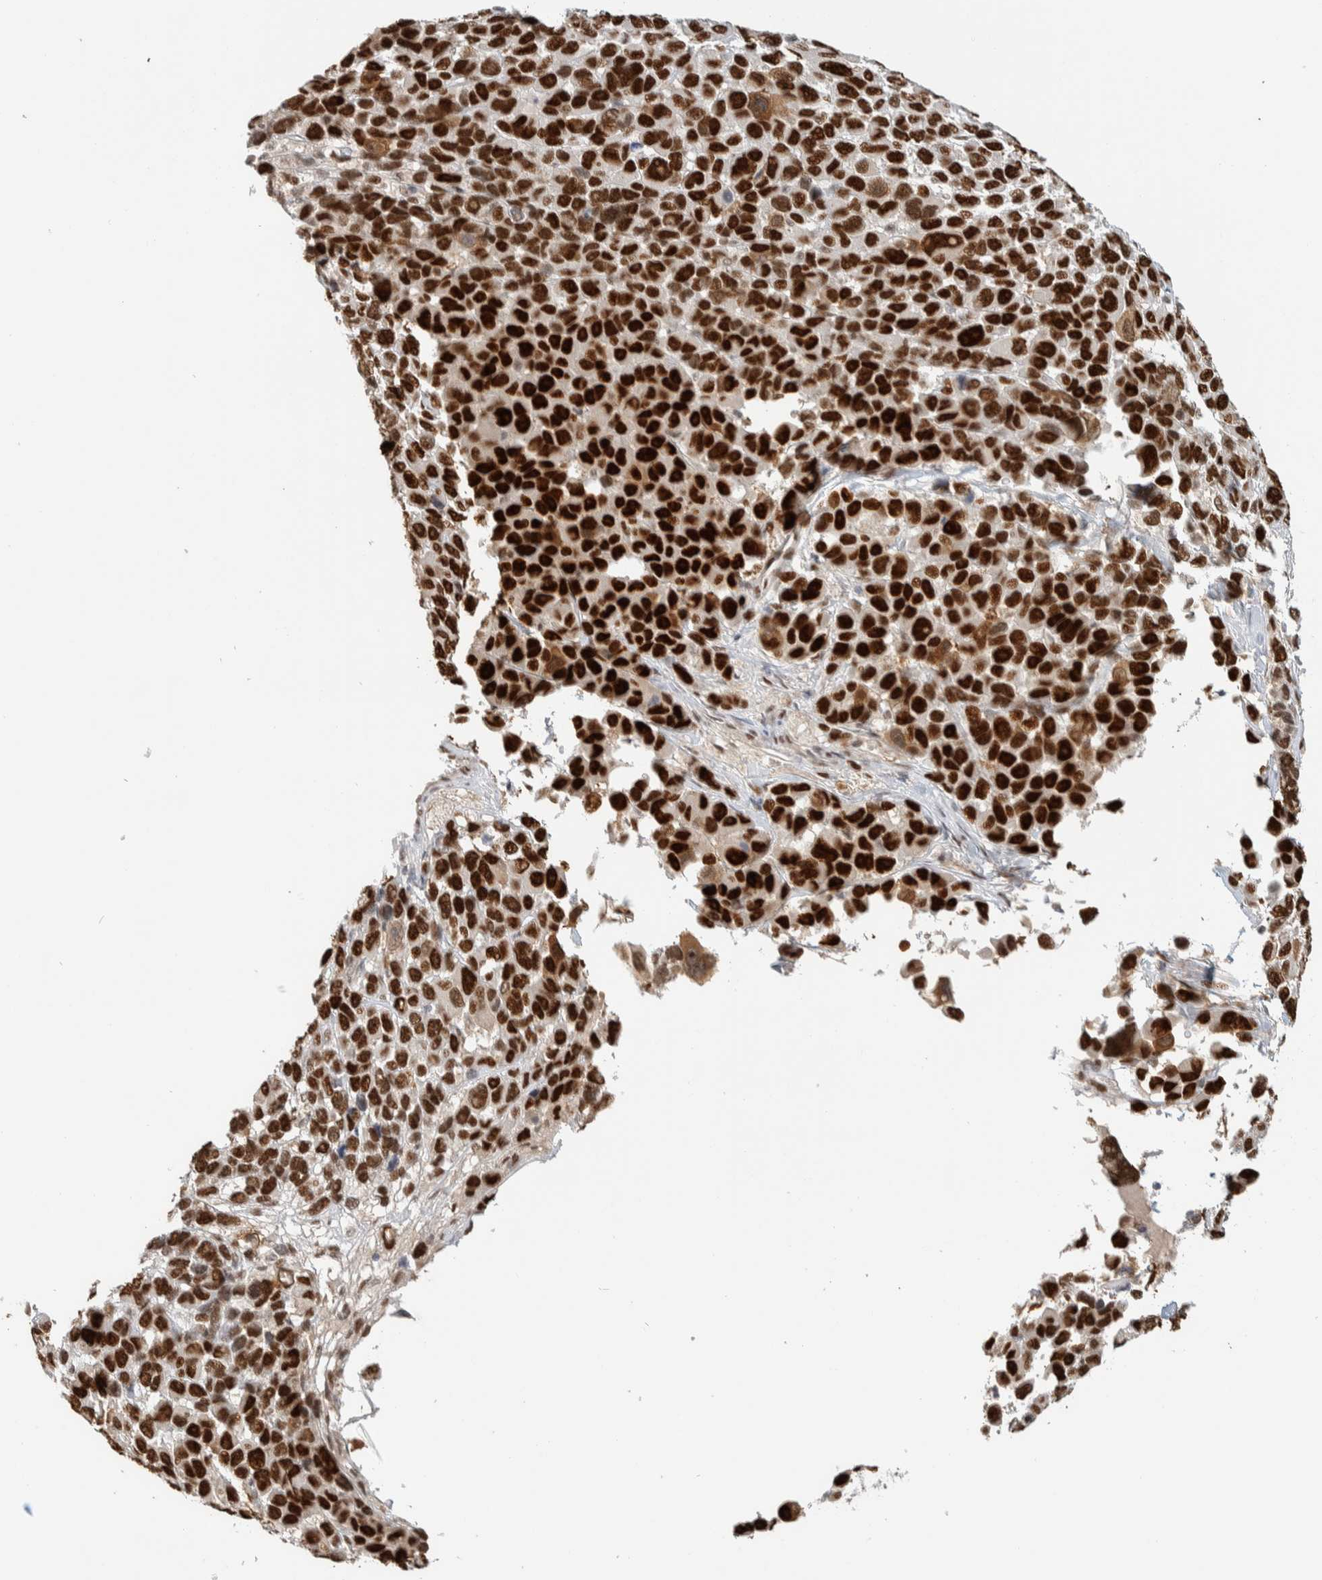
{"staining": {"intensity": "strong", "quantity": ">75%", "location": "nuclear"}, "tissue": "melanoma", "cell_type": "Tumor cells", "image_type": "cancer", "snomed": [{"axis": "morphology", "description": "Malignant melanoma, NOS"}, {"axis": "topography", "description": "Skin"}], "caption": "A brown stain shows strong nuclear expression of a protein in human malignant melanoma tumor cells.", "gene": "PUS7", "patient": {"sex": "male", "age": 53}}